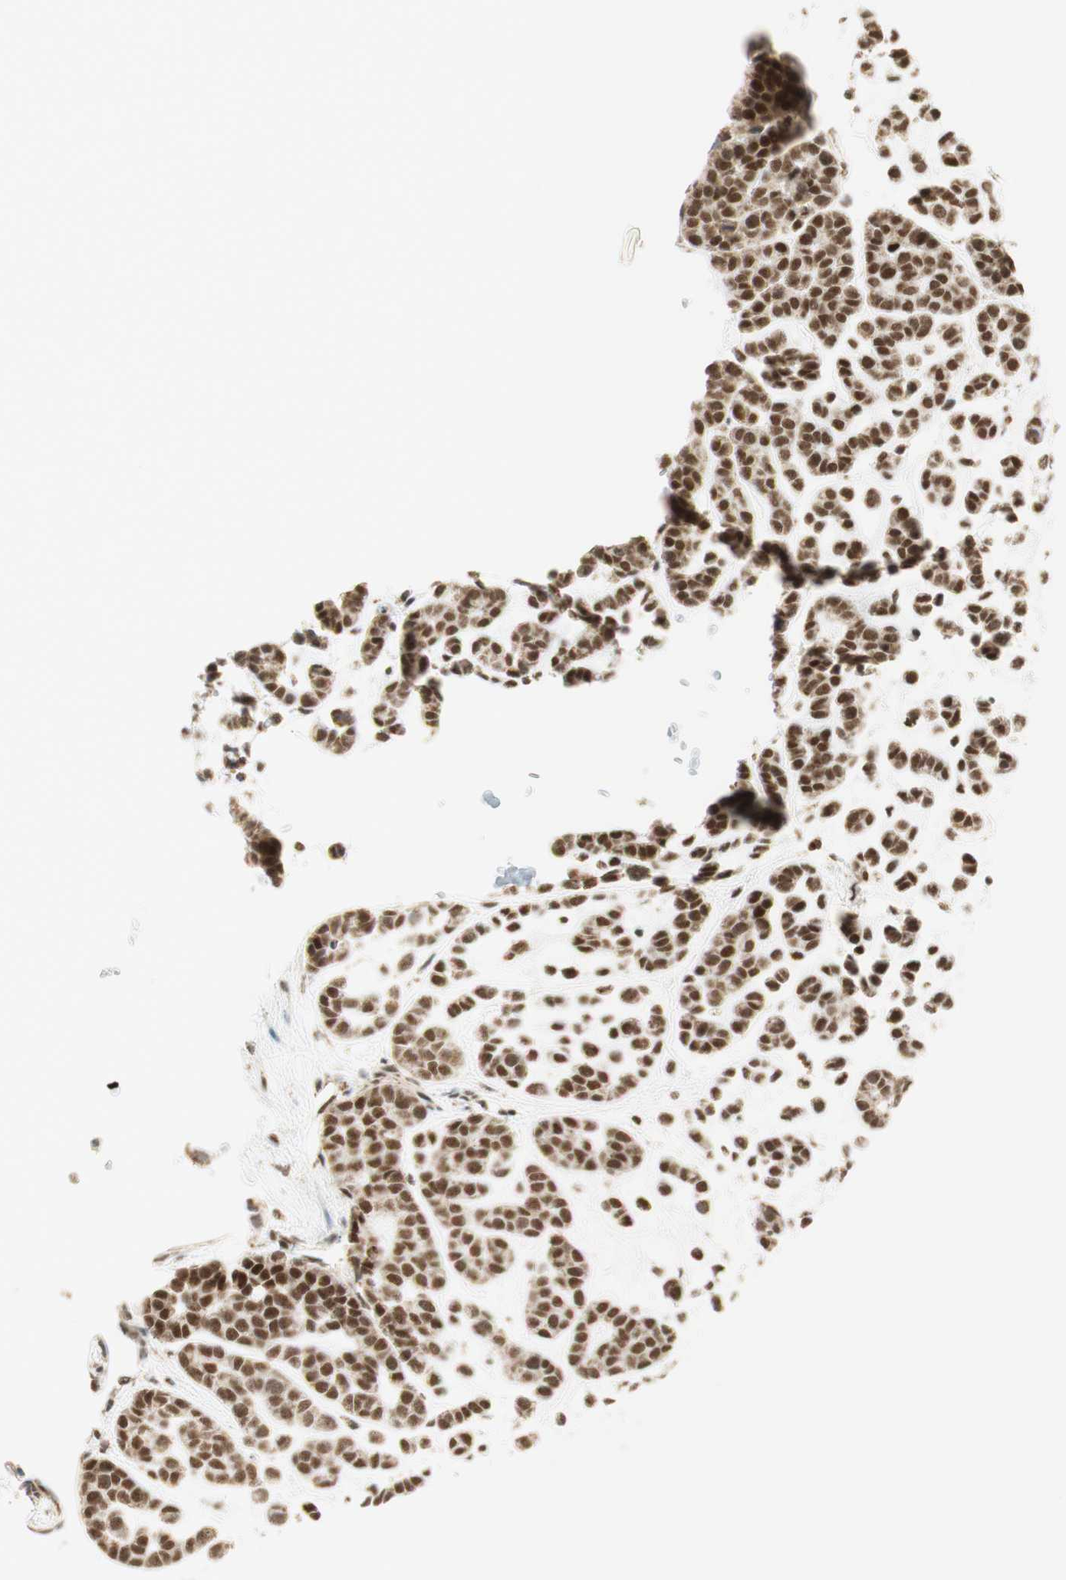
{"staining": {"intensity": "strong", "quantity": ">75%", "location": "nuclear"}, "tissue": "head and neck cancer", "cell_type": "Tumor cells", "image_type": "cancer", "snomed": [{"axis": "morphology", "description": "Adenocarcinoma, NOS"}, {"axis": "morphology", "description": "Adenoma, NOS"}, {"axis": "topography", "description": "Head-Neck"}], "caption": "Strong nuclear staining is present in approximately >75% of tumor cells in adenoma (head and neck). The protein is stained brown, and the nuclei are stained in blue (DAB IHC with brightfield microscopy, high magnification).", "gene": "ZNF782", "patient": {"sex": "female", "age": 55}}